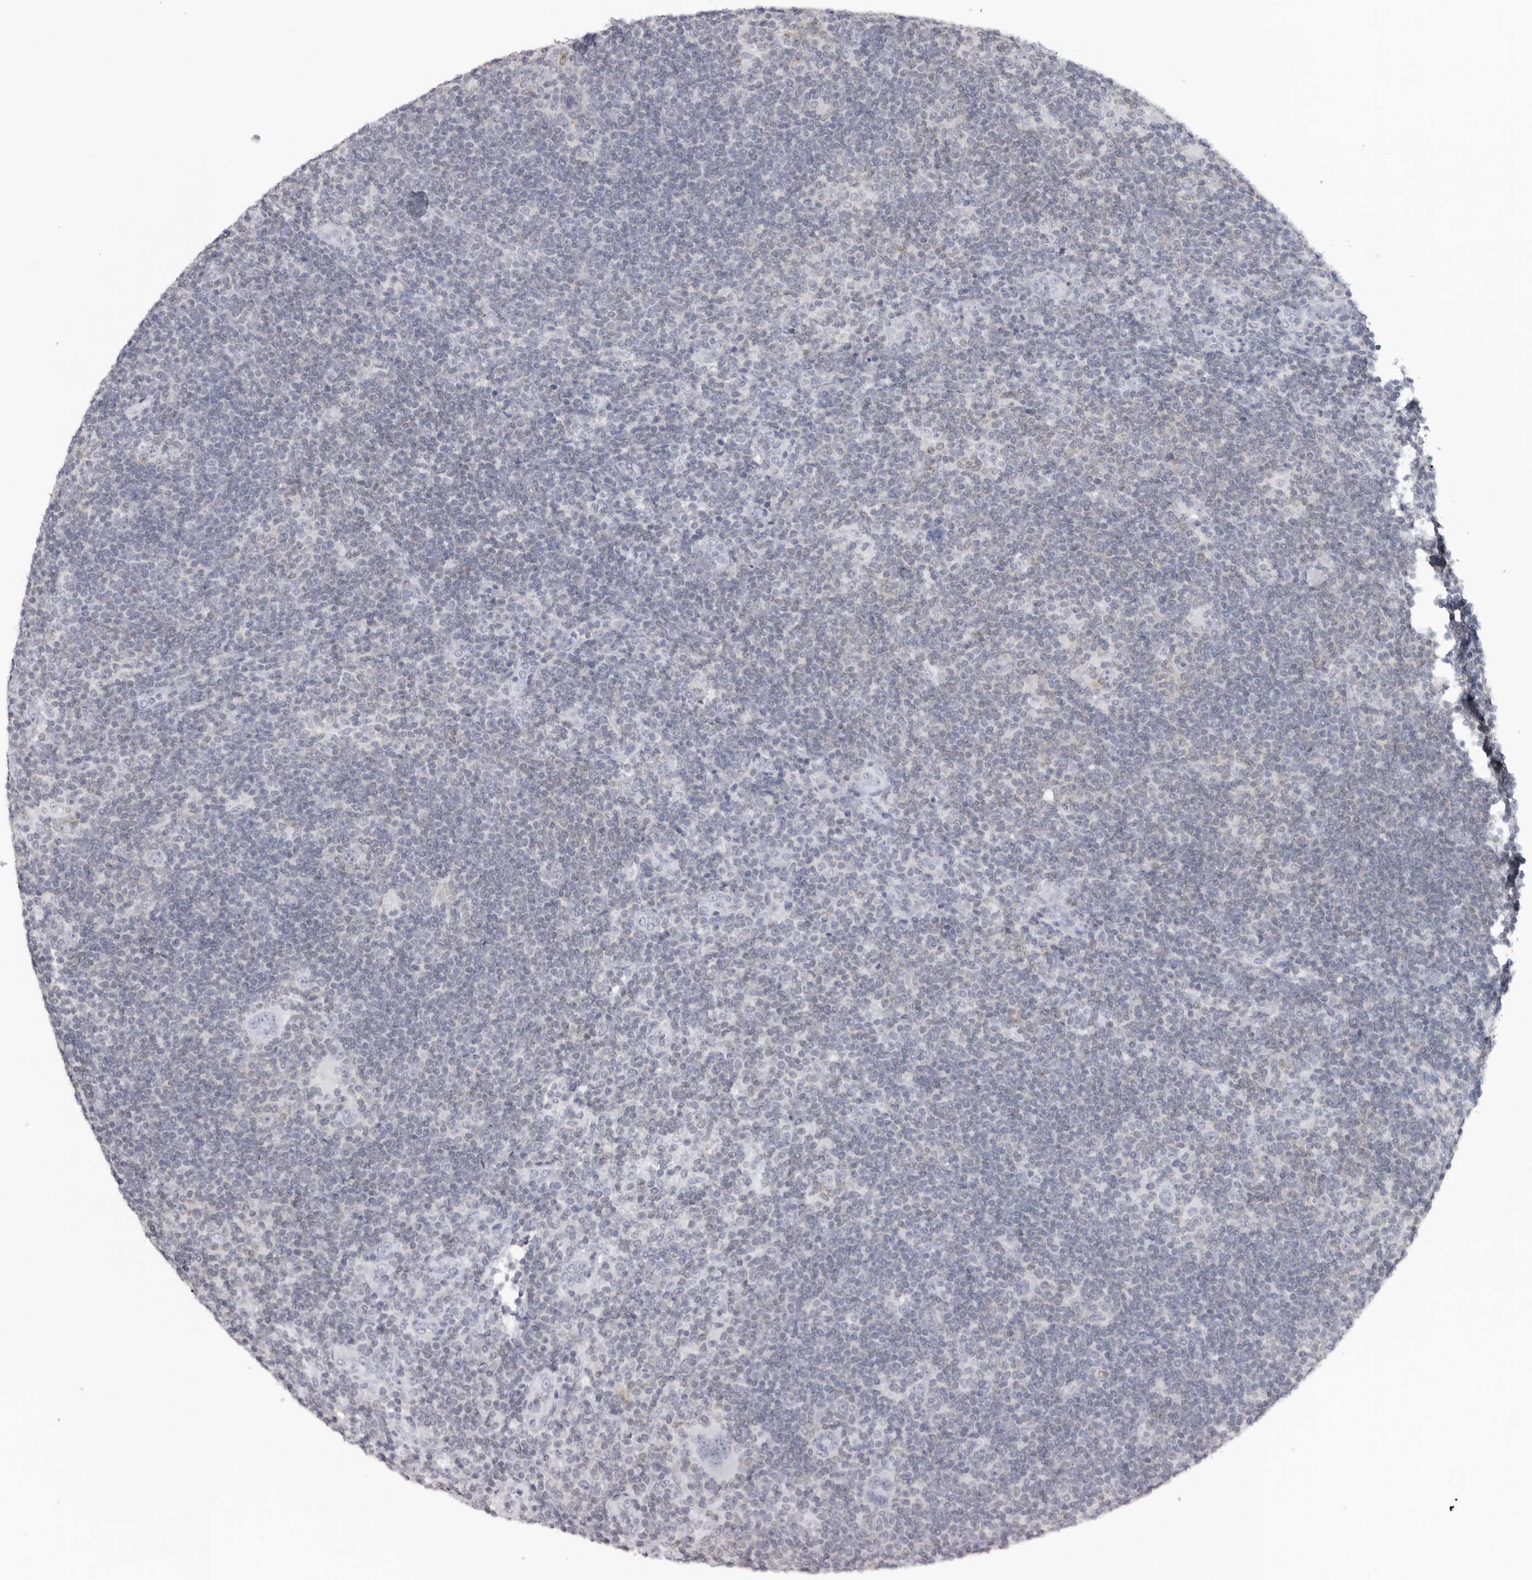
{"staining": {"intensity": "negative", "quantity": "none", "location": "none"}, "tissue": "lymphoma", "cell_type": "Tumor cells", "image_type": "cancer", "snomed": [{"axis": "morphology", "description": "Hodgkin's disease, NOS"}, {"axis": "topography", "description": "Lymph node"}], "caption": "A high-resolution image shows IHC staining of lymphoma, which reveals no significant positivity in tumor cells.", "gene": "EPB41", "patient": {"sex": "female", "age": 57}}